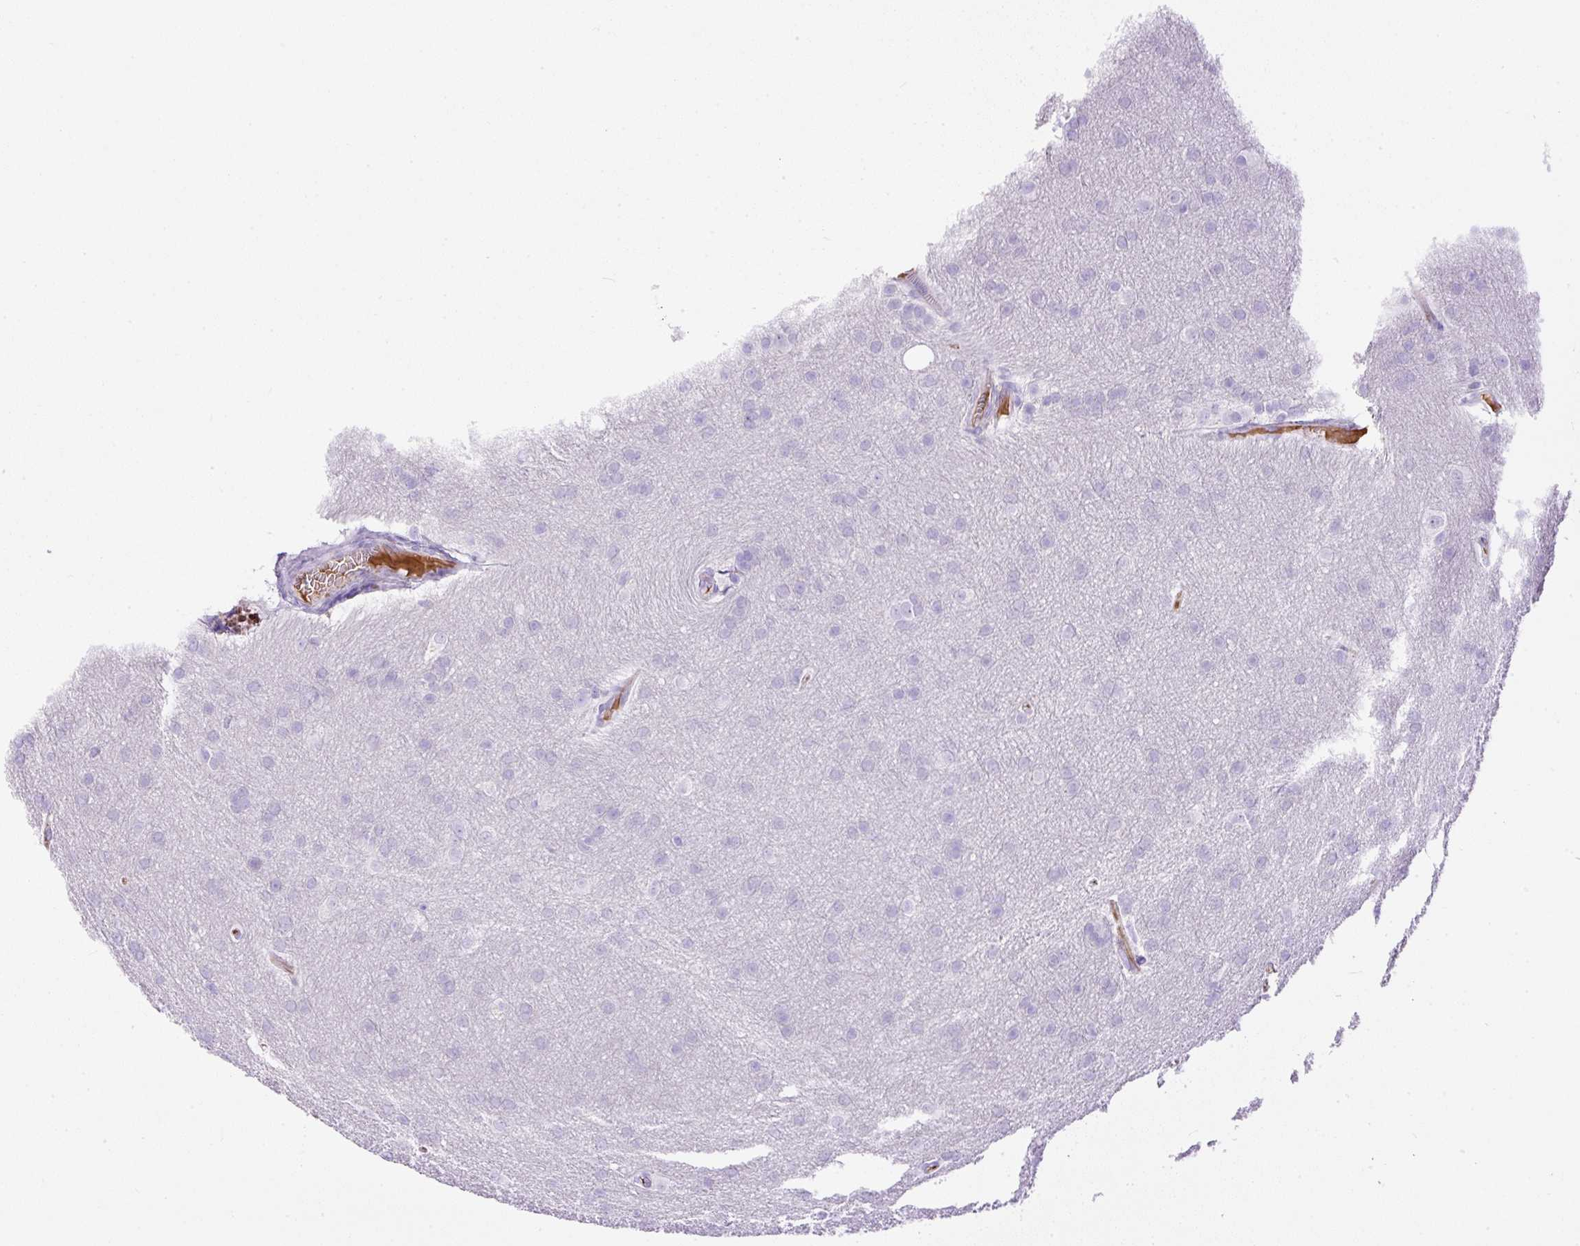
{"staining": {"intensity": "negative", "quantity": "none", "location": "none"}, "tissue": "glioma", "cell_type": "Tumor cells", "image_type": "cancer", "snomed": [{"axis": "morphology", "description": "Glioma, malignant, Low grade"}, {"axis": "topography", "description": "Brain"}], "caption": "Tumor cells are negative for protein expression in human malignant glioma (low-grade).", "gene": "APCS", "patient": {"sex": "female", "age": 32}}